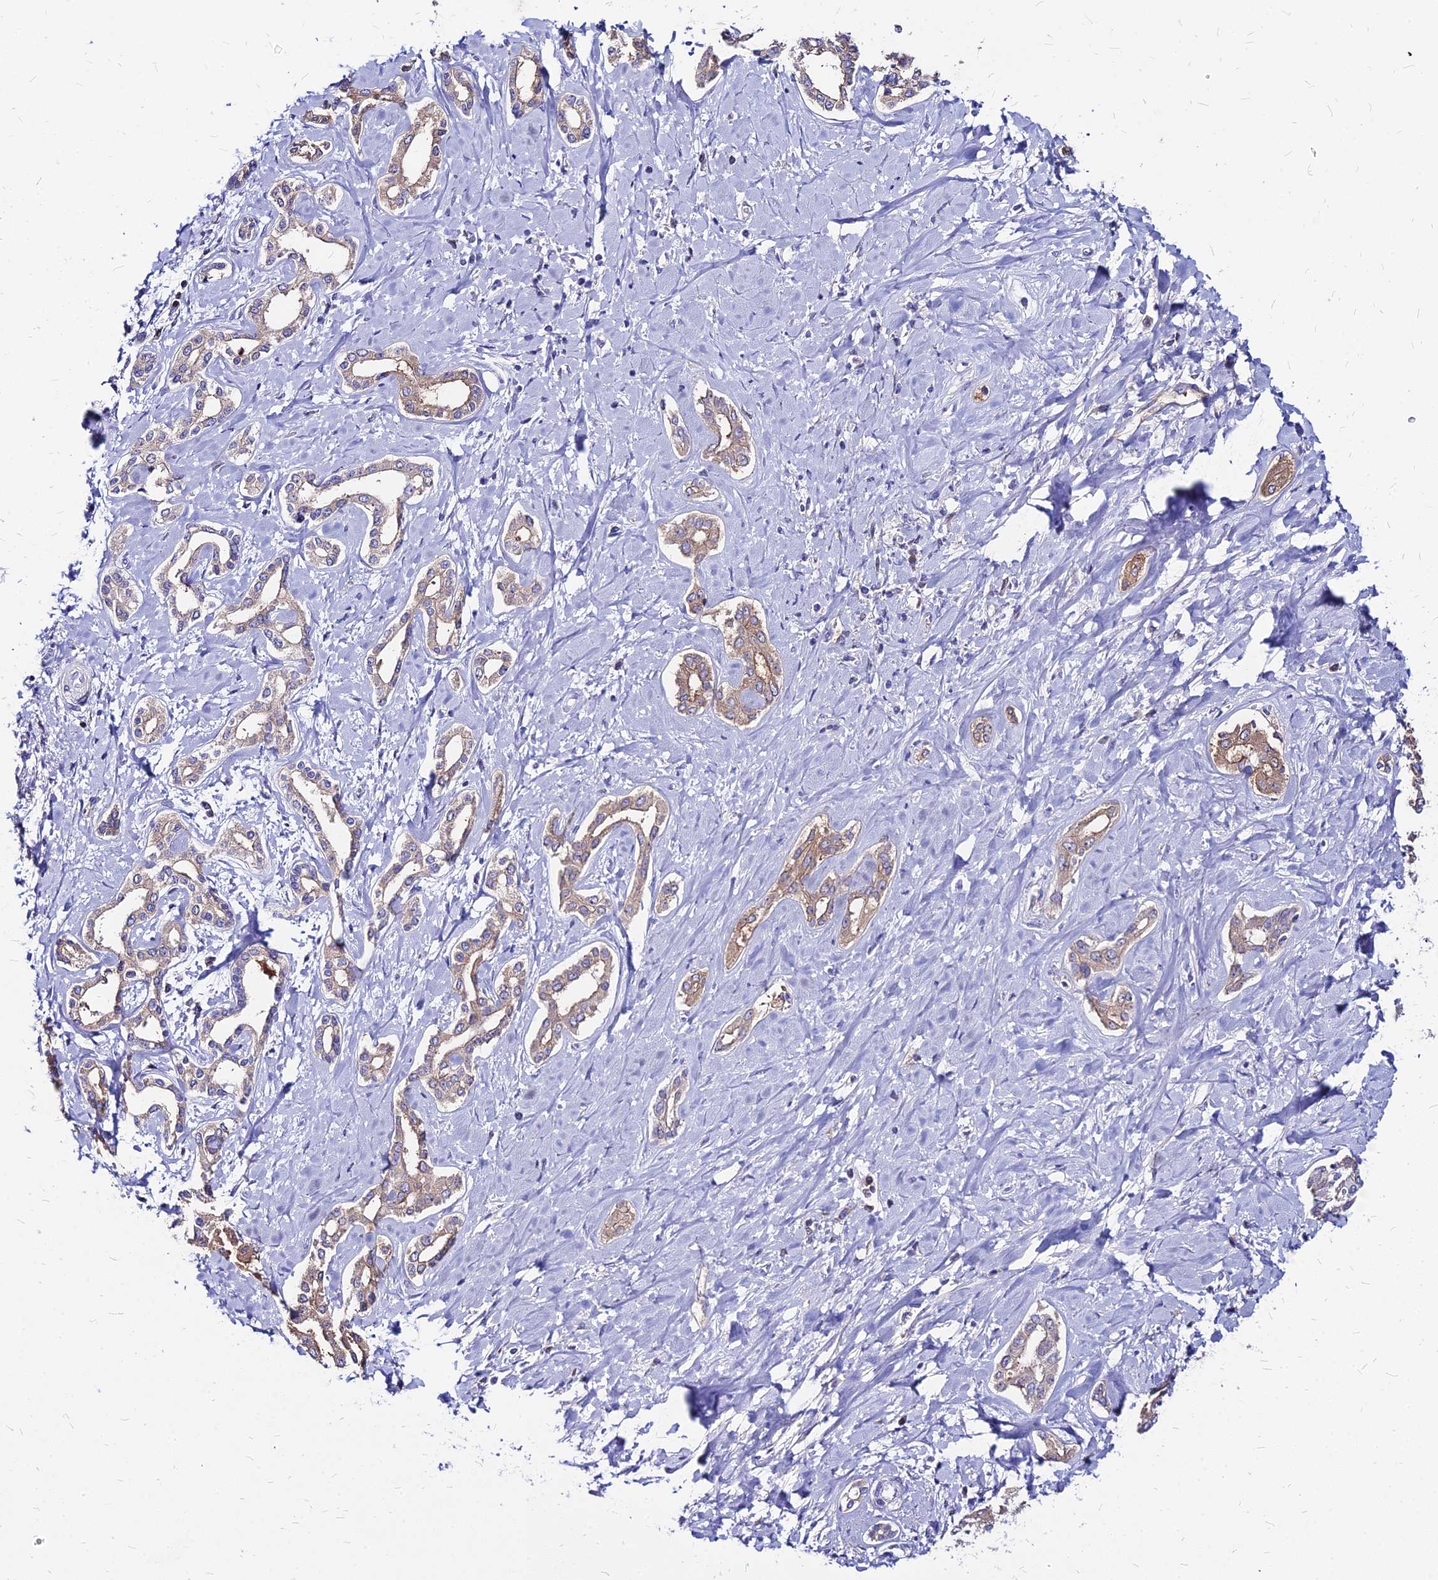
{"staining": {"intensity": "weak", "quantity": "25%-75%", "location": "cytoplasmic/membranous"}, "tissue": "liver cancer", "cell_type": "Tumor cells", "image_type": "cancer", "snomed": [{"axis": "morphology", "description": "Cholangiocarcinoma"}, {"axis": "topography", "description": "Liver"}], "caption": "Tumor cells exhibit weak cytoplasmic/membranous positivity in approximately 25%-75% of cells in liver cholangiocarcinoma. (Stains: DAB in brown, nuclei in blue, Microscopy: brightfield microscopy at high magnification).", "gene": "ACSM6", "patient": {"sex": "female", "age": 77}}